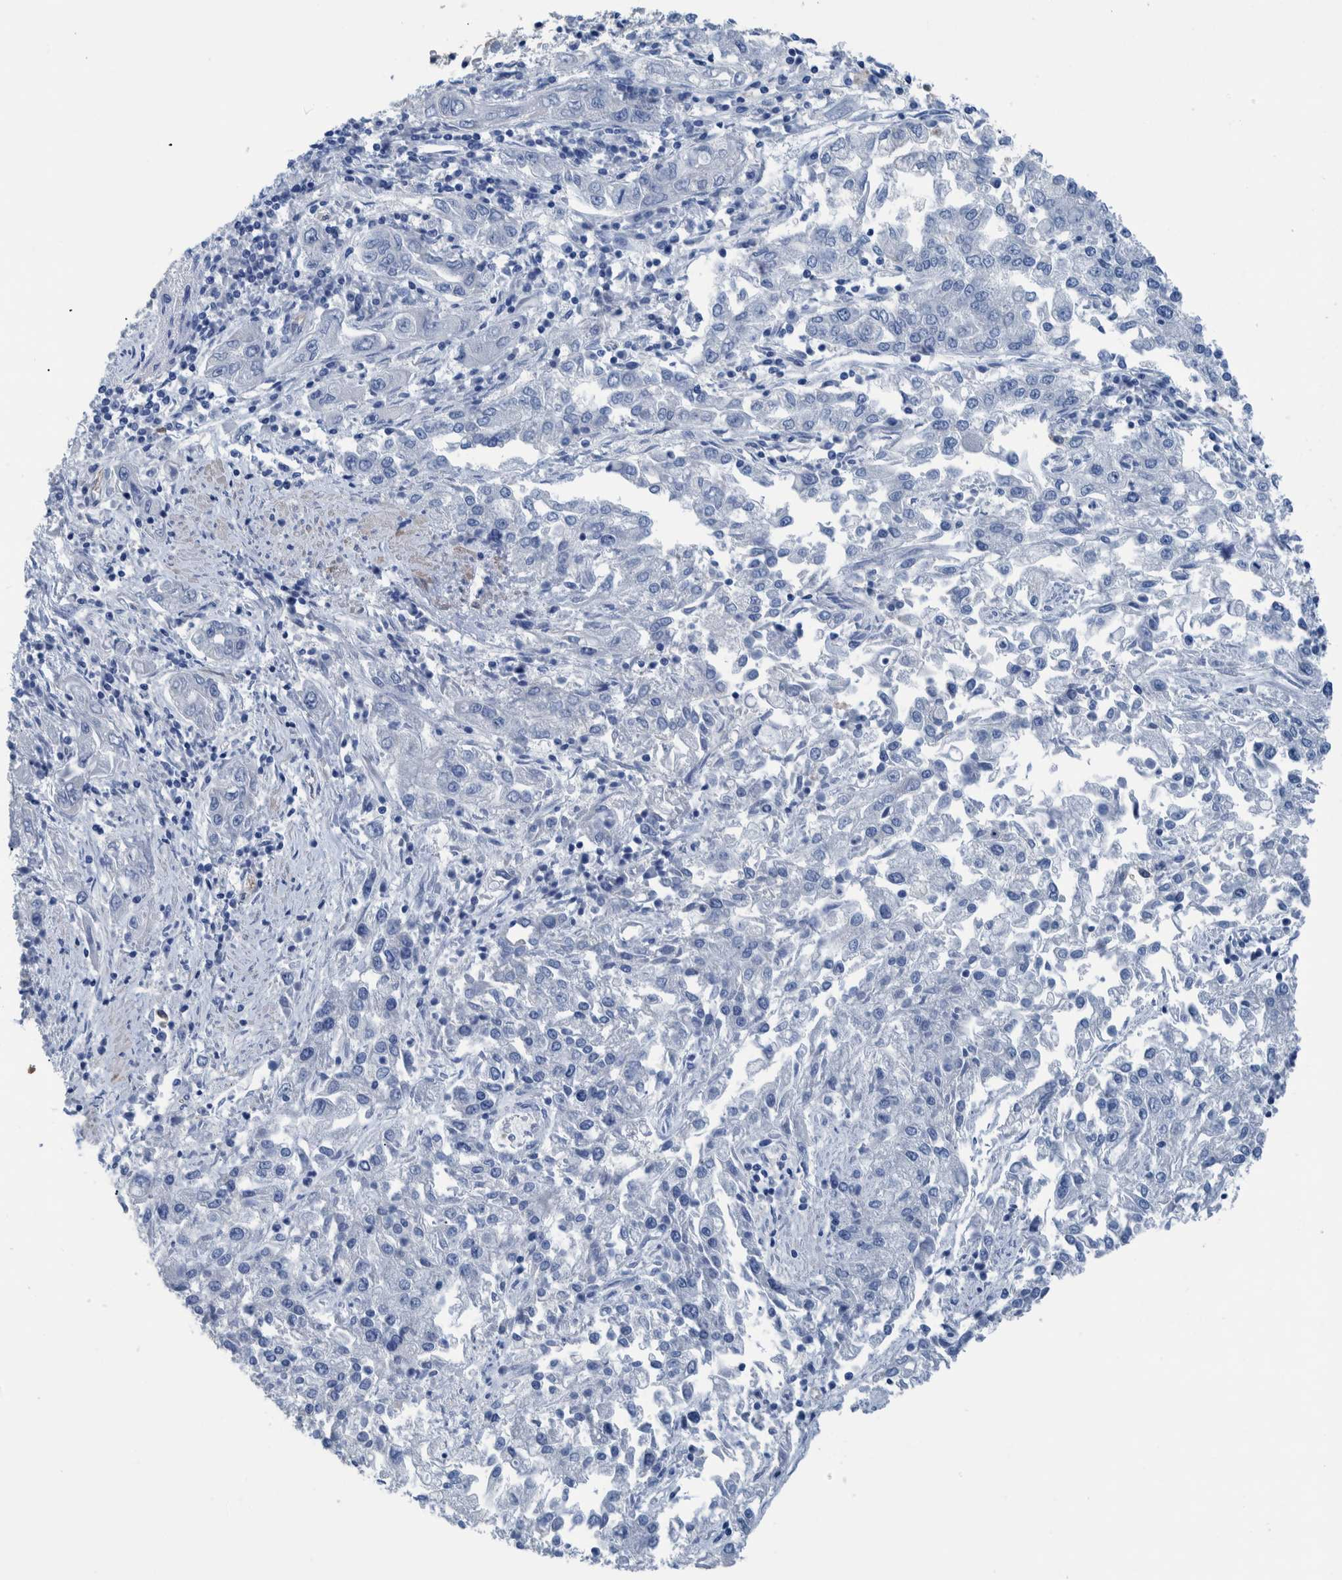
{"staining": {"intensity": "negative", "quantity": "none", "location": "none"}, "tissue": "endometrial cancer", "cell_type": "Tumor cells", "image_type": "cancer", "snomed": [{"axis": "morphology", "description": "Adenocarcinoma, NOS"}, {"axis": "topography", "description": "Endometrium"}], "caption": "Tumor cells are negative for protein expression in human endometrial cancer (adenocarcinoma).", "gene": "IDO1", "patient": {"sex": "female", "age": 49}}